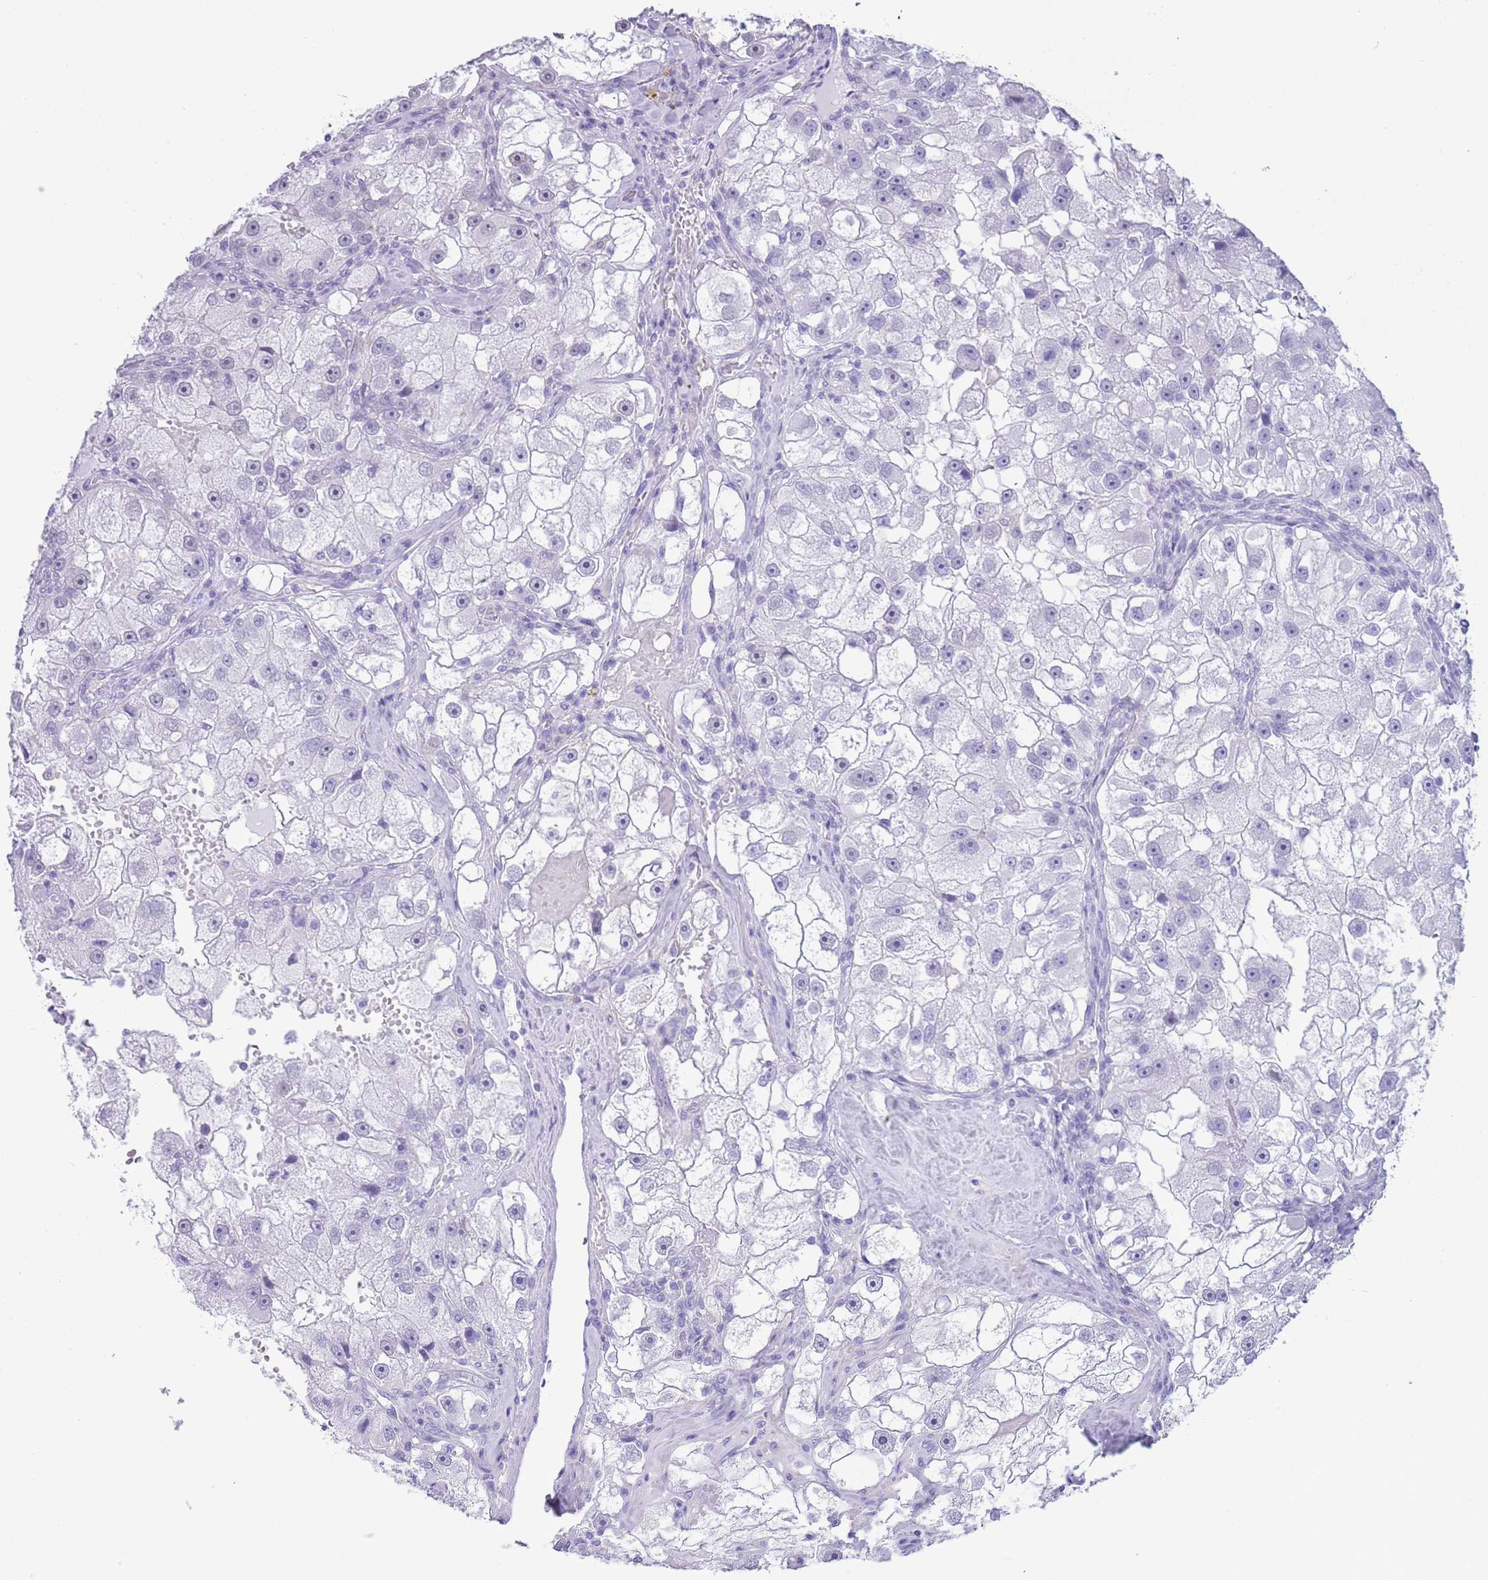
{"staining": {"intensity": "negative", "quantity": "none", "location": "none"}, "tissue": "renal cancer", "cell_type": "Tumor cells", "image_type": "cancer", "snomed": [{"axis": "morphology", "description": "Adenocarcinoma, NOS"}, {"axis": "topography", "description": "Kidney"}], "caption": "Immunohistochemical staining of renal adenocarcinoma shows no significant expression in tumor cells.", "gene": "PPP1R17", "patient": {"sex": "male", "age": 63}}